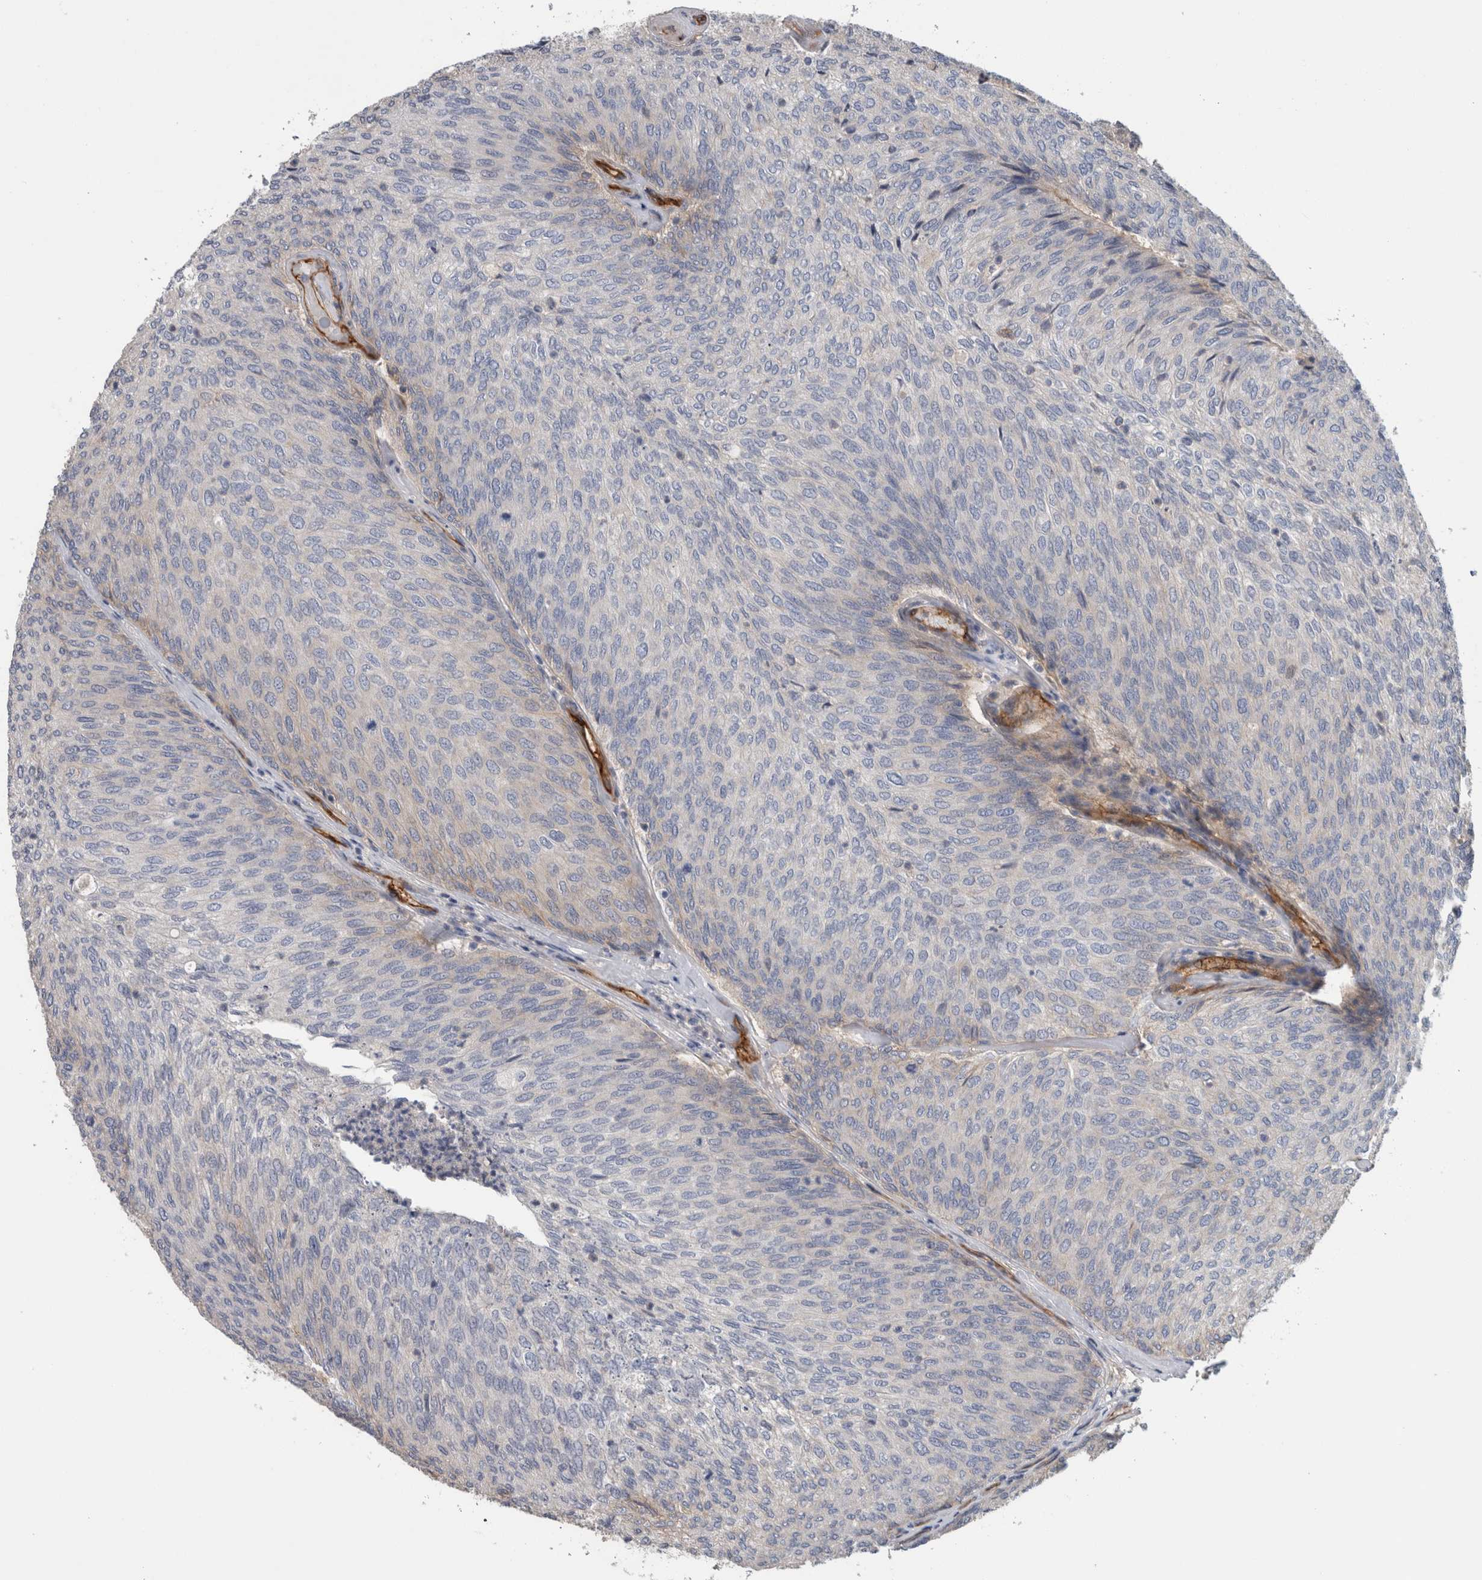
{"staining": {"intensity": "negative", "quantity": "none", "location": "none"}, "tissue": "urothelial cancer", "cell_type": "Tumor cells", "image_type": "cancer", "snomed": [{"axis": "morphology", "description": "Urothelial carcinoma, Low grade"}, {"axis": "topography", "description": "Urinary bladder"}], "caption": "An immunohistochemistry (IHC) image of urothelial cancer is shown. There is no staining in tumor cells of urothelial cancer.", "gene": "CD59", "patient": {"sex": "female", "age": 79}}